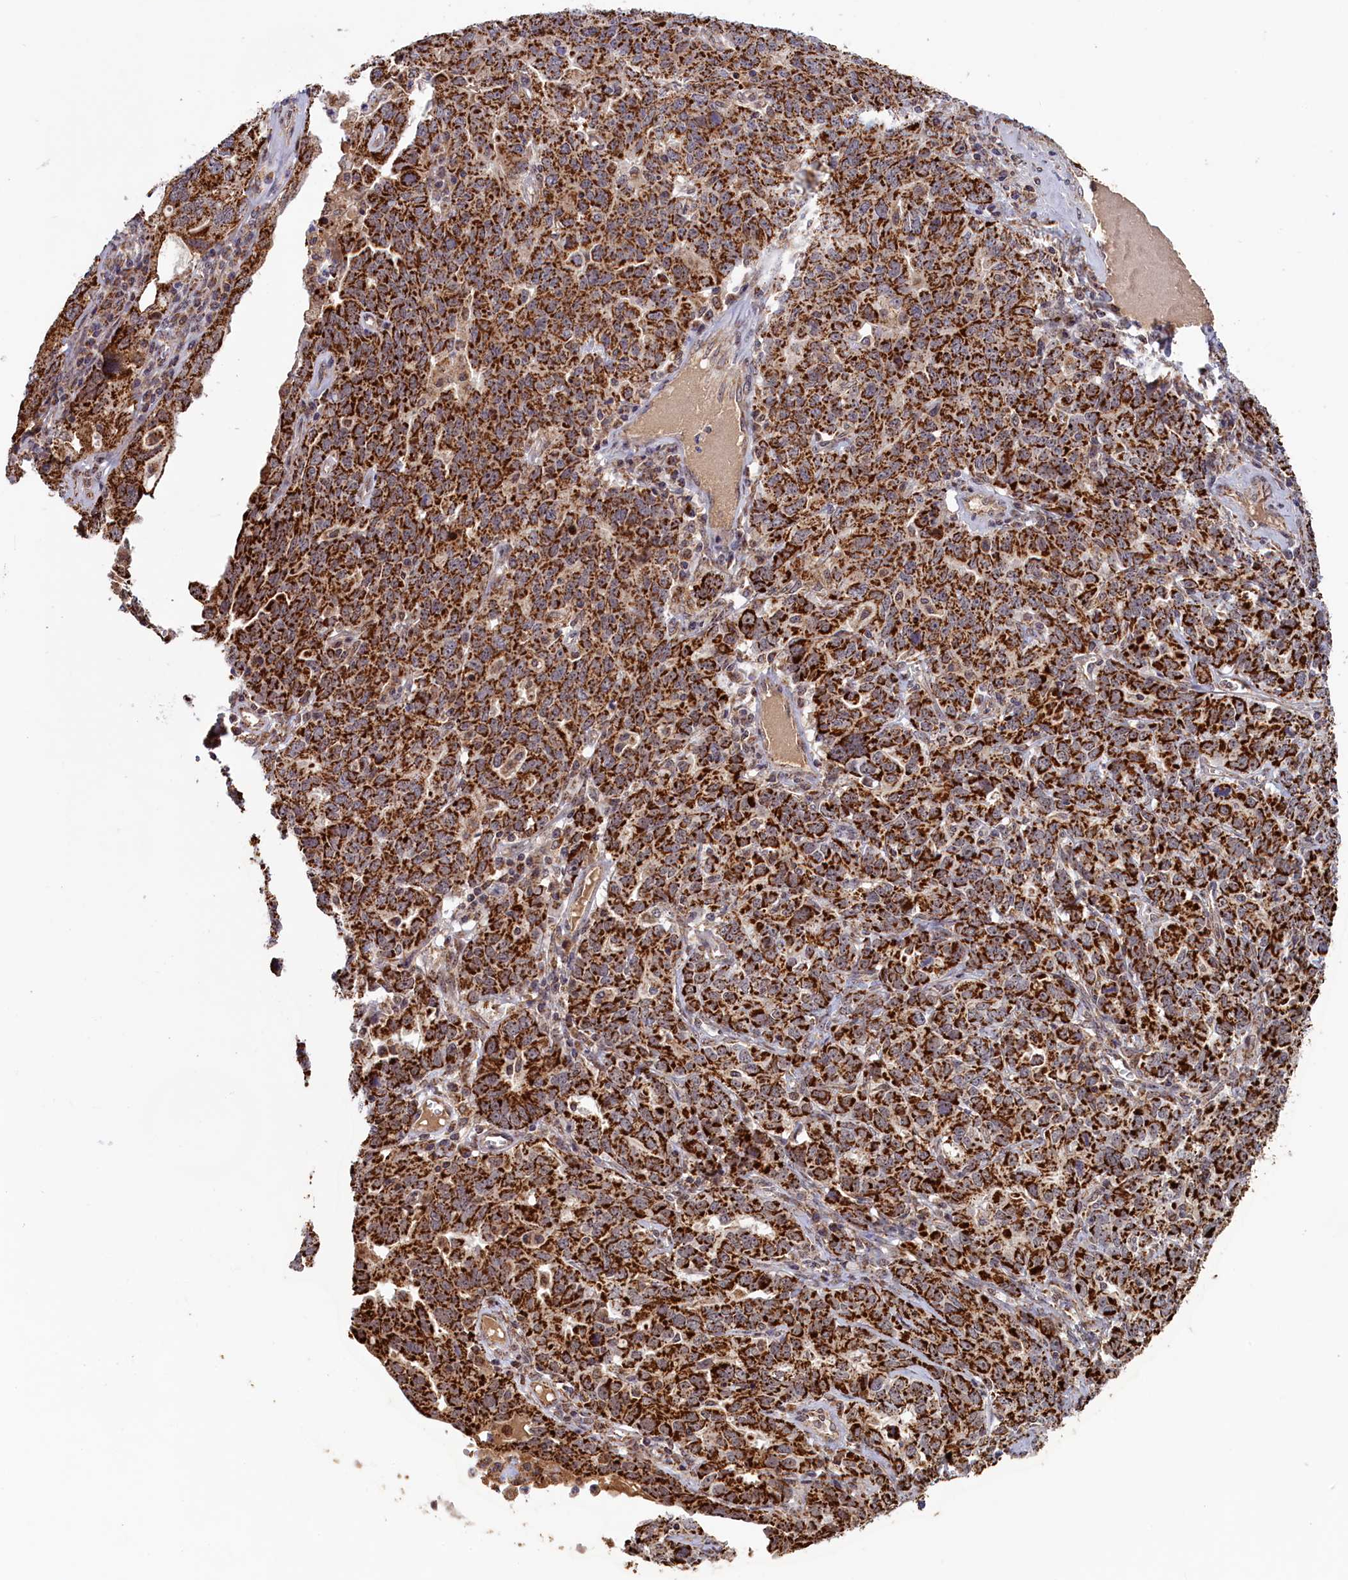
{"staining": {"intensity": "strong", "quantity": ">75%", "location": "cytoplasmic/membranous"}, "tissue": "ovarian cancer", "cell_type": "Tumor cells", "image_type": "cancer", "snomed": [{"axis": "morphology", "description": "Carcinoma, endometroid"}, {"axis": "topography", "description": "Ovary"}], "caption": "This histopathology image reveals immunohistochemistry (IHC) staining of ovarian endometroid carcinoma, with high strong cytoplasmic/membranous expression in approximately >75% of tumor cells.", "gene": "DUS3L", "patient": {"sex": "female", "age": 62}}